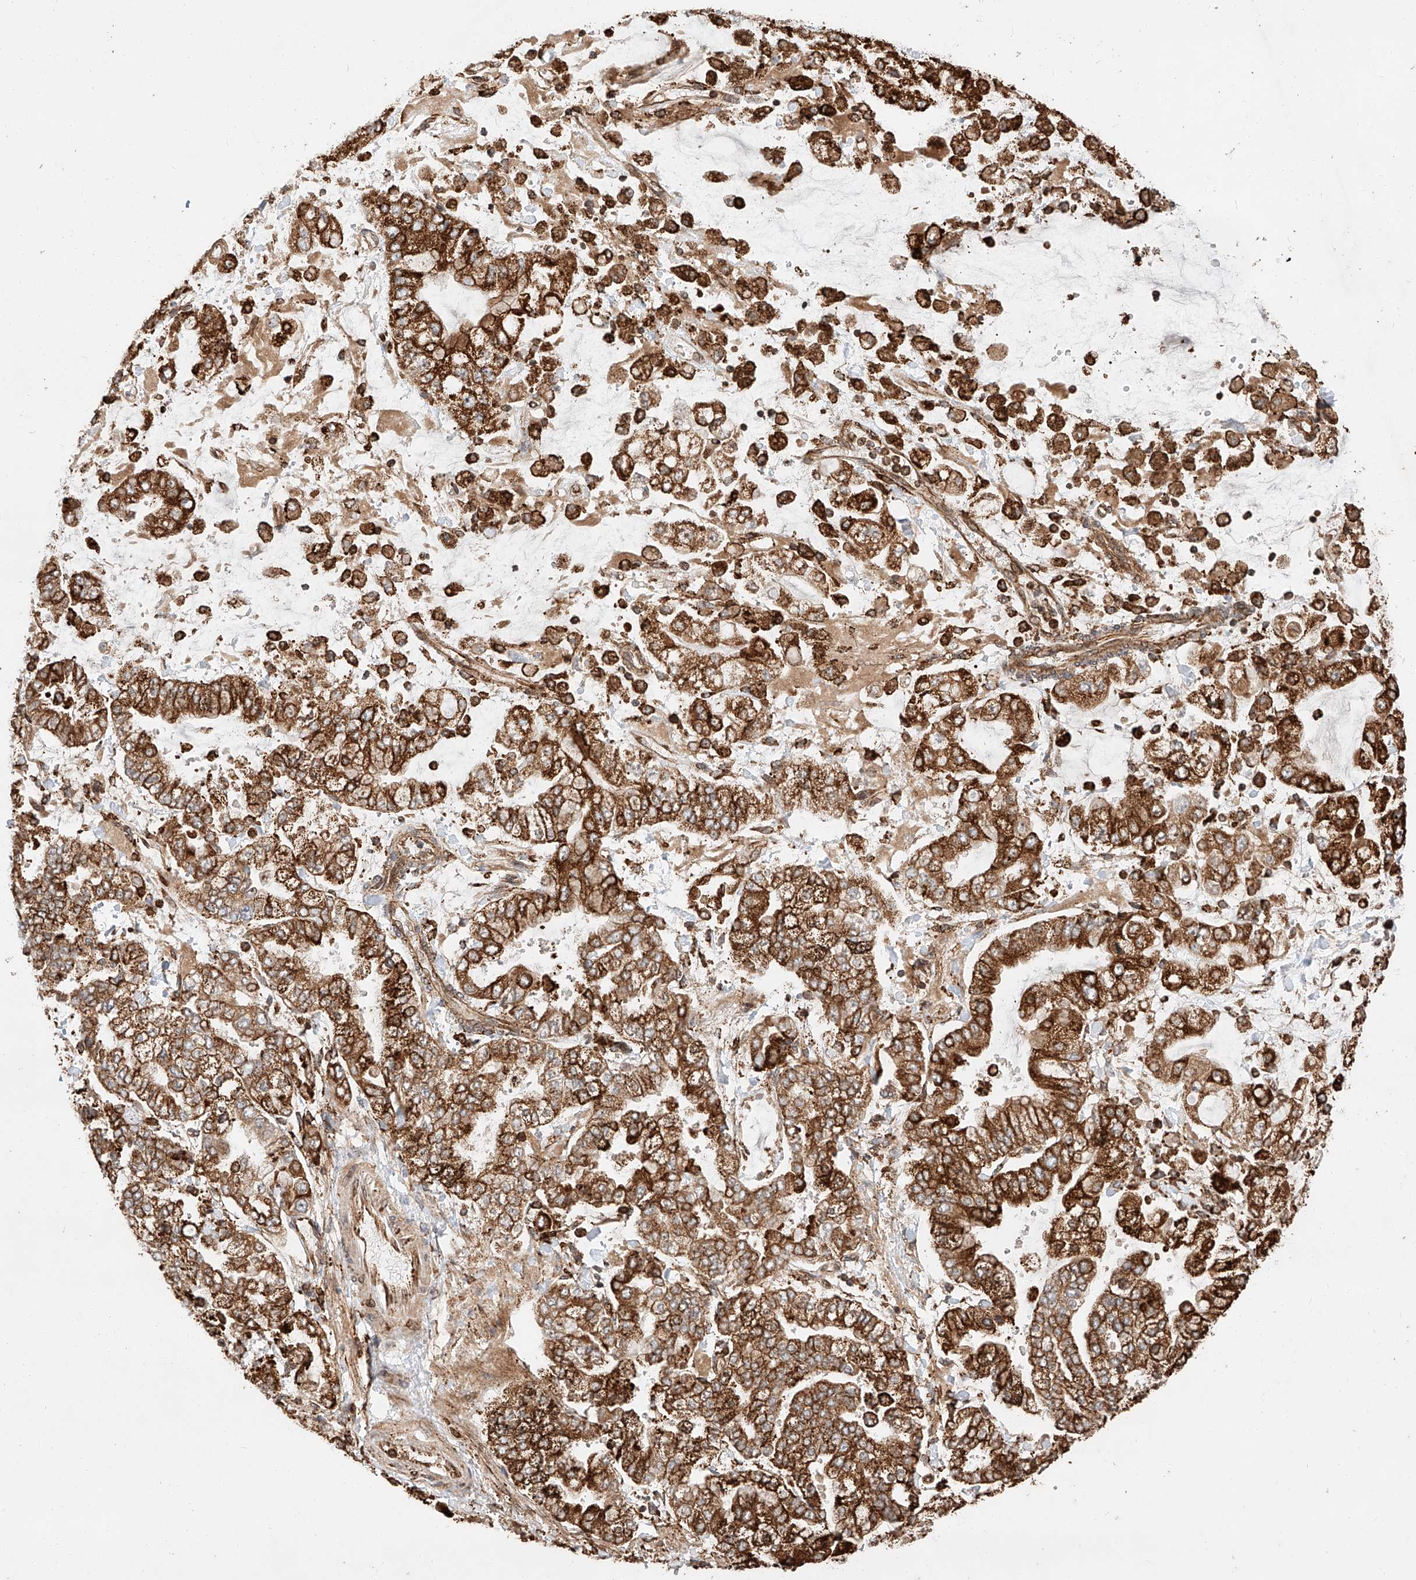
{"staining": {"intensity": "strong", "quantity": ">75%", "location": "cytoplasmic/membranous"}, "tissue": "stomach cancer", "cell_type": "Tumor cells", "image_type": "cancer", "snomed": [{"axis": "morphology", "description": "Normal tissue, NOS"}, {"axis": "morphology", "description": "Adenocarcinoma, NOS"}, {"axis": "topography", "description": "Stomach, upper"}, {"axis": "topography", "description": "Stomach"}], "caption": "Immunohistochemical staining of adenocarcinoma (stomach) exhibits high levels of strong cytoplasmic/membranous protein staining in about >75% of tumor cells.", "gene": "ZNF84", "patient": {"sex": "male", "age": 76}}